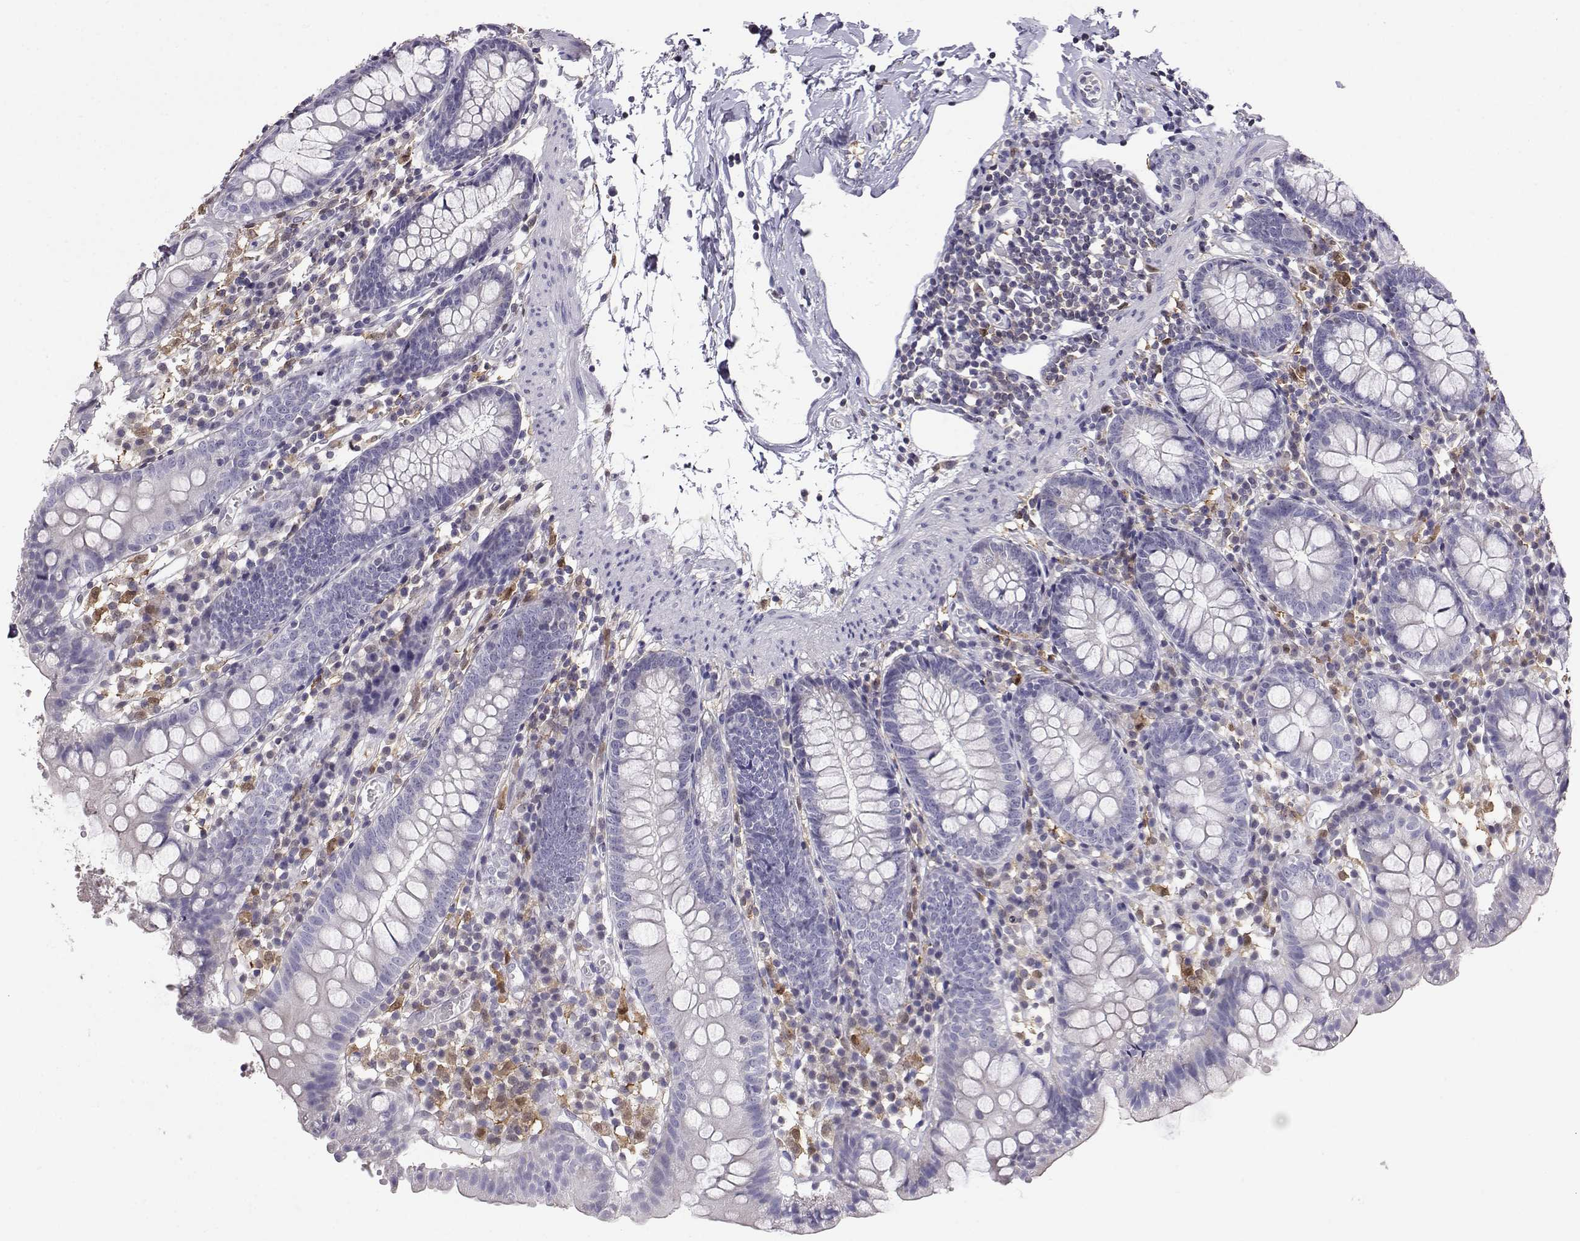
{"staining": {"intensity": "negative", "quantity": "none", "location": "none"}, "tissue": "small intestine", "cell_type": "Glandular cells", "image_type": "normal", "snomed": [{"axis": "morphology", "description": "Normal tissue, NOS"}, {"axis": "topography", "description": "Small intestine"}], "caption": "Histopathology image shows no protein expression in glandular cells of benign small intestine.", "gene": "AKR1B1", "patient": {"sex": "female", "age": 90}}